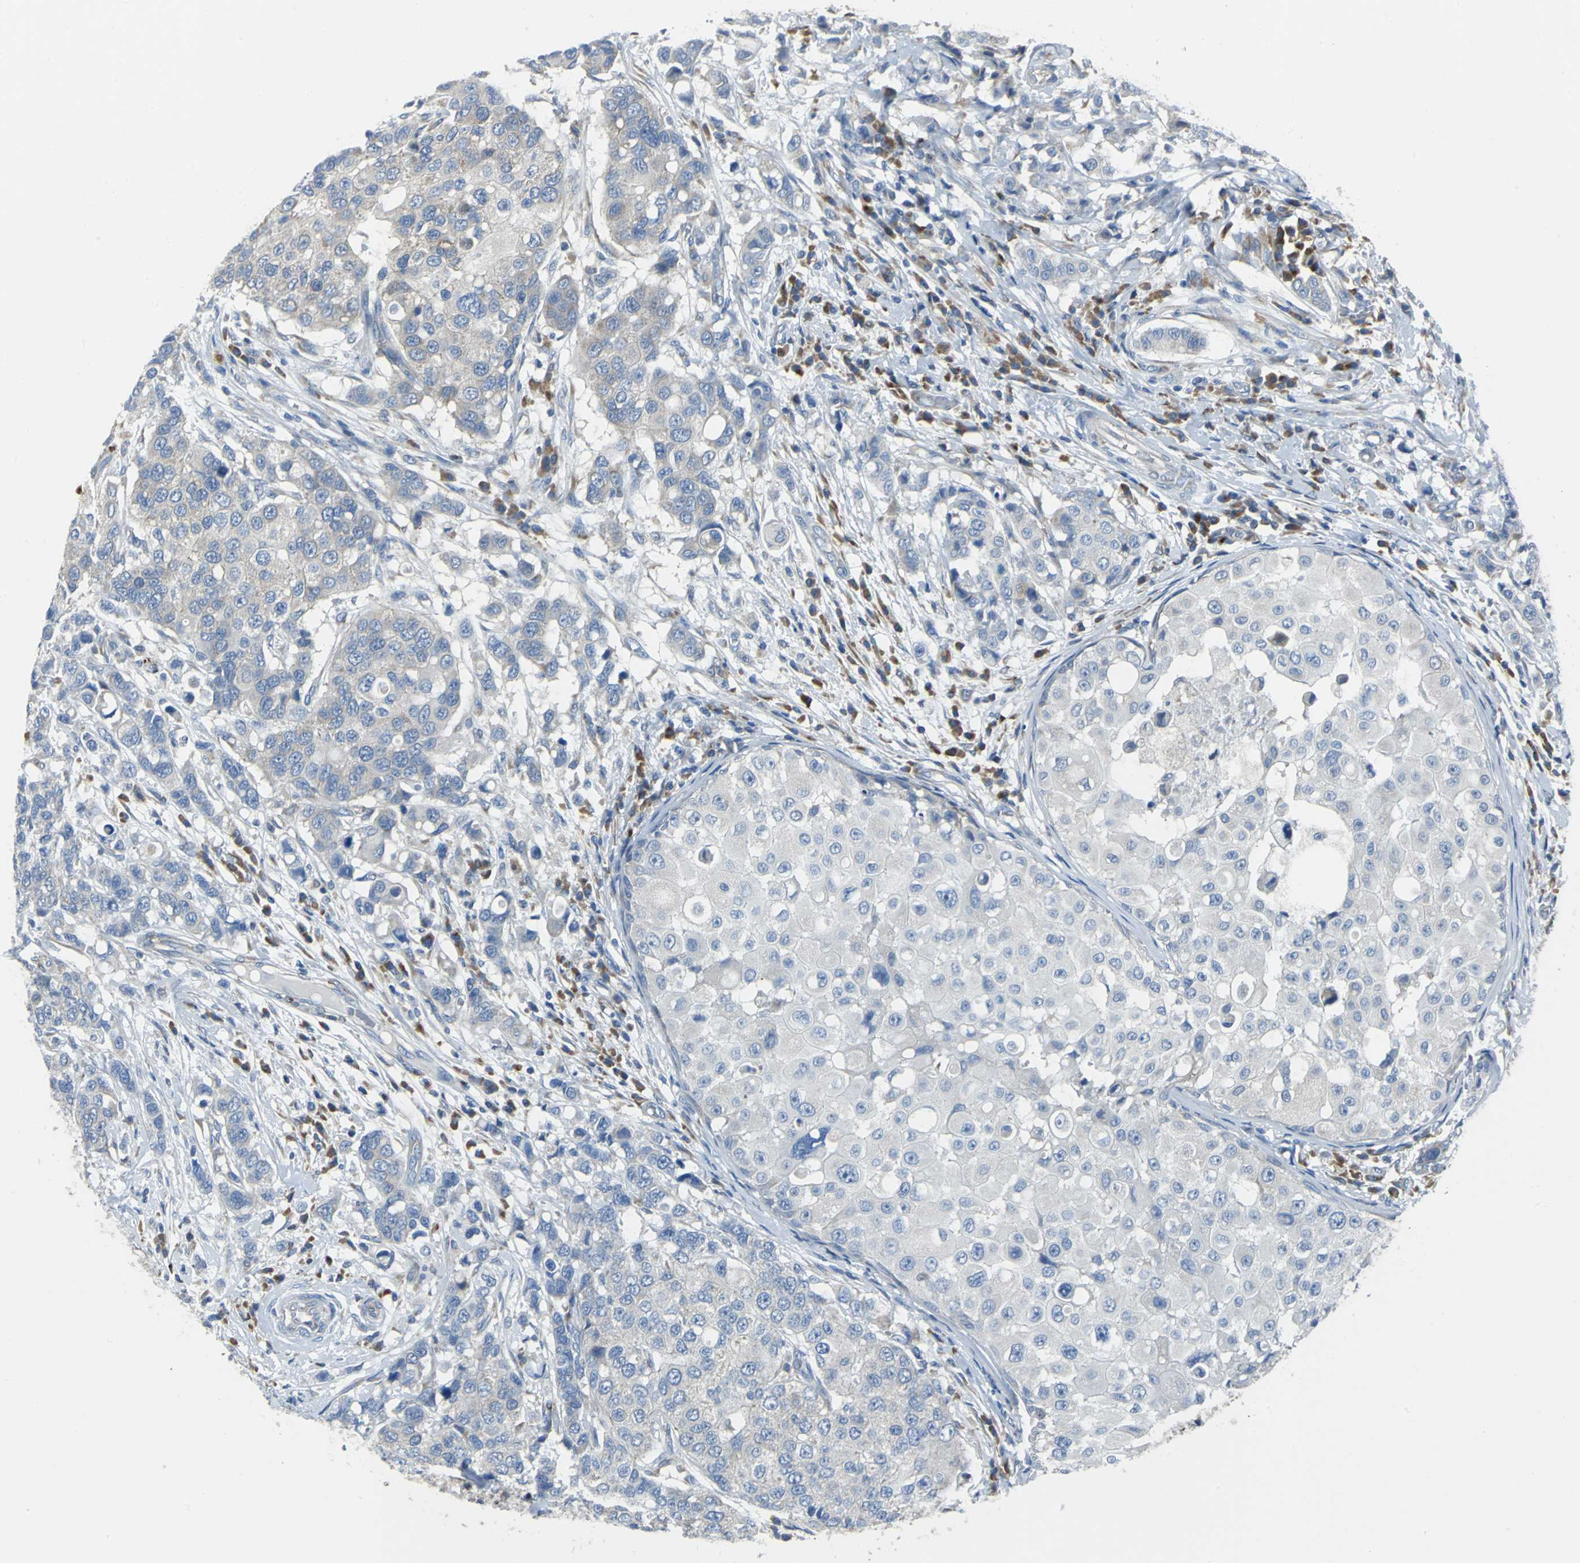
{"staining": {"intensity": "weak", "quantity": "<25%", "location": "cytoplasmic/membranous"}, "tissue": "breast cancer", "cell_type": "Tumor cells", "image_type": "cancer", "snomed": [{"axis": "morphology", "description": "Duct carcinoma"}, {"axis": "topography", "description": "Breast"}], "caption": "This is a histopathology image of immunohistochemistry (IHC) staining of breast cancer (intraductal carcinoma), which shows no staining in tumor cells.", "gene": "EIF5A", "patient": {"sex": "female", "age": 27}}